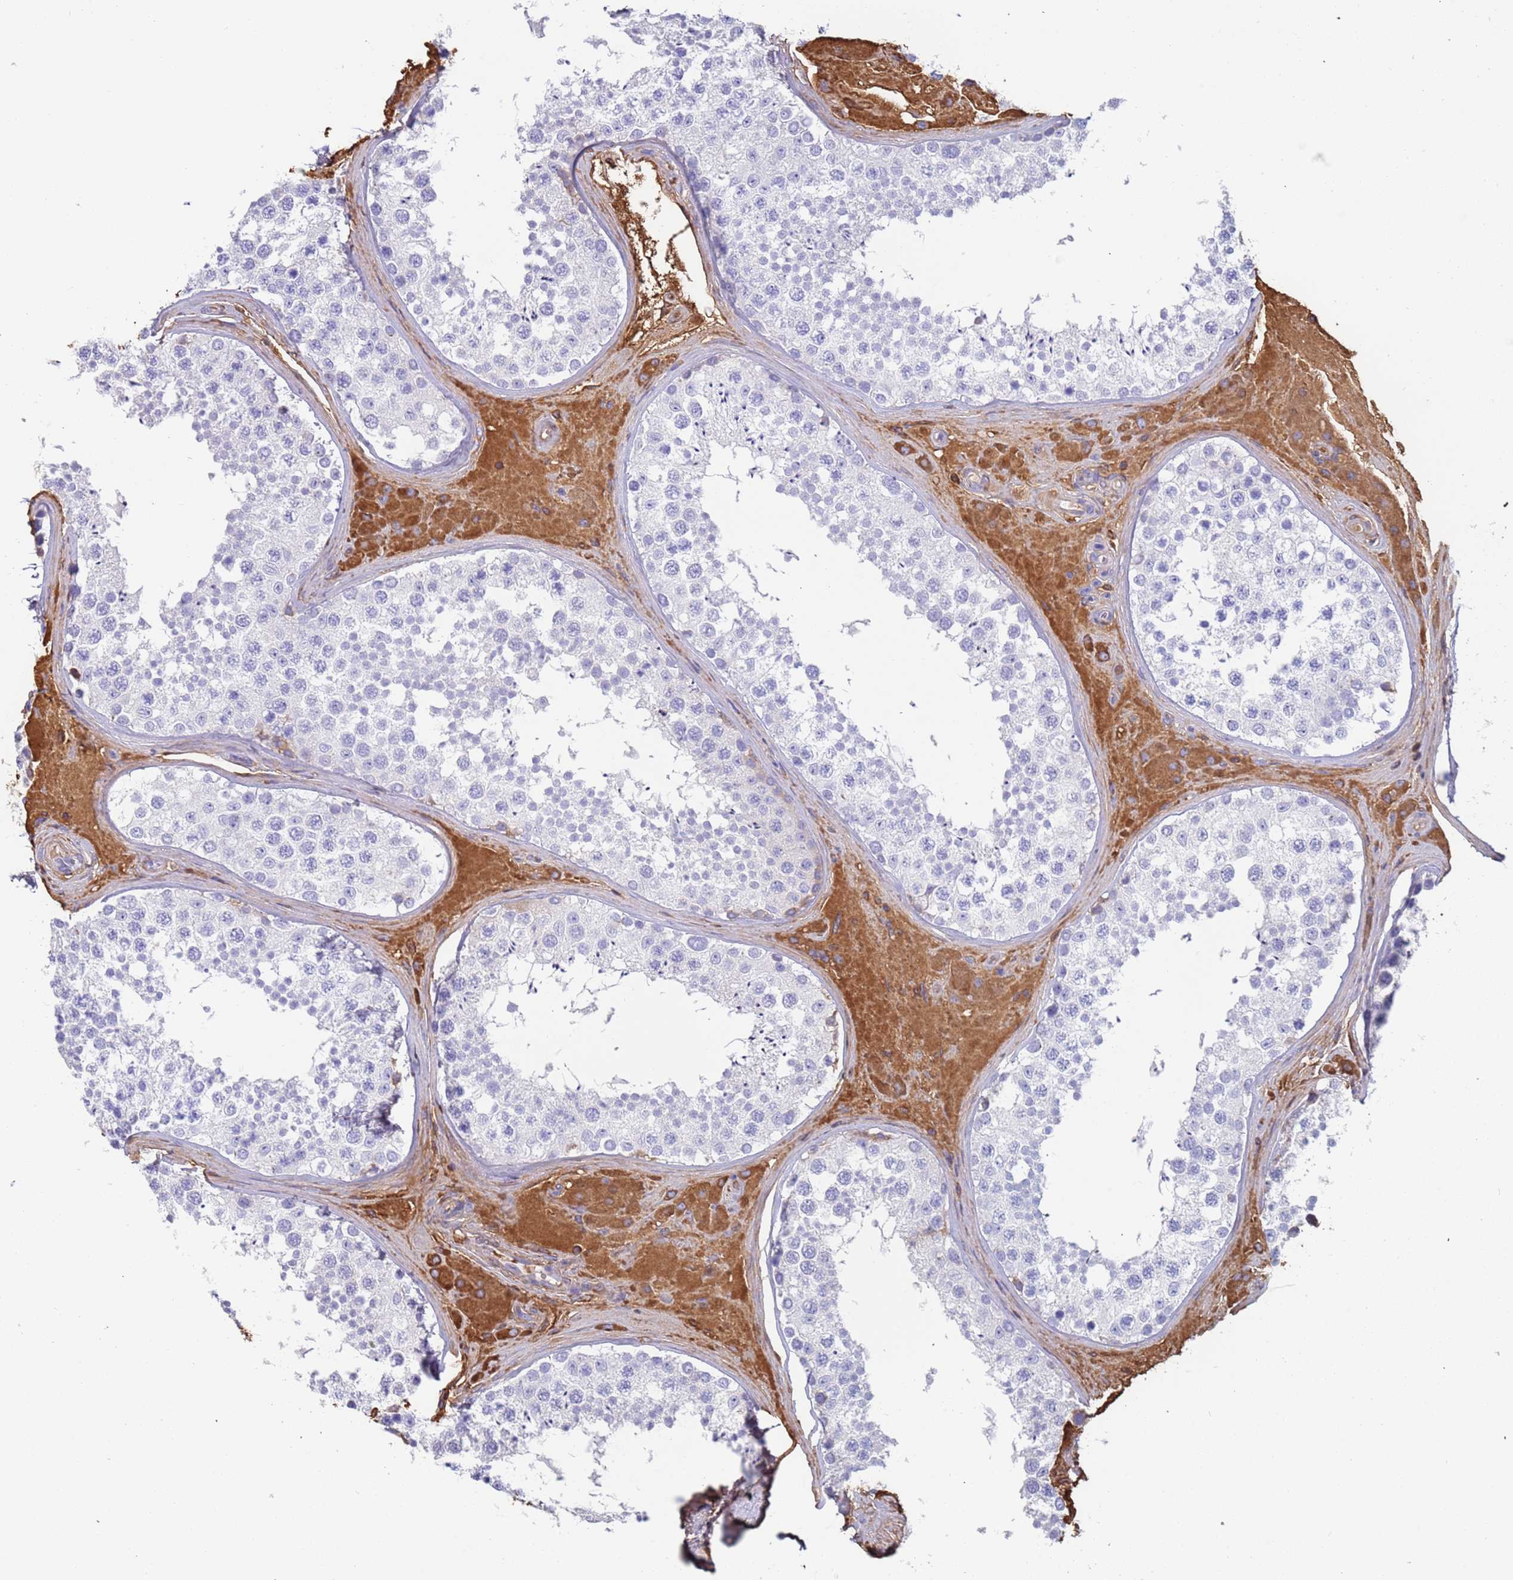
{"staining": {"intensity": "negative", "quantity": "none", "location": "none"}, "tissue": "testis", "cell_type": "Cells in seminiferous ducts", "image_type": "normal", "snomed": [{"axis": "morphology", "description": "Normal tissue, NOS"}, {"axis": "topography", "description": "Testis"}], "caption": "The image displays no staining of cells in seminiferous ducts in unremarkable testis.", "gene": "CYSLTR2", "patient": {"sex": "male", "age": 46}}